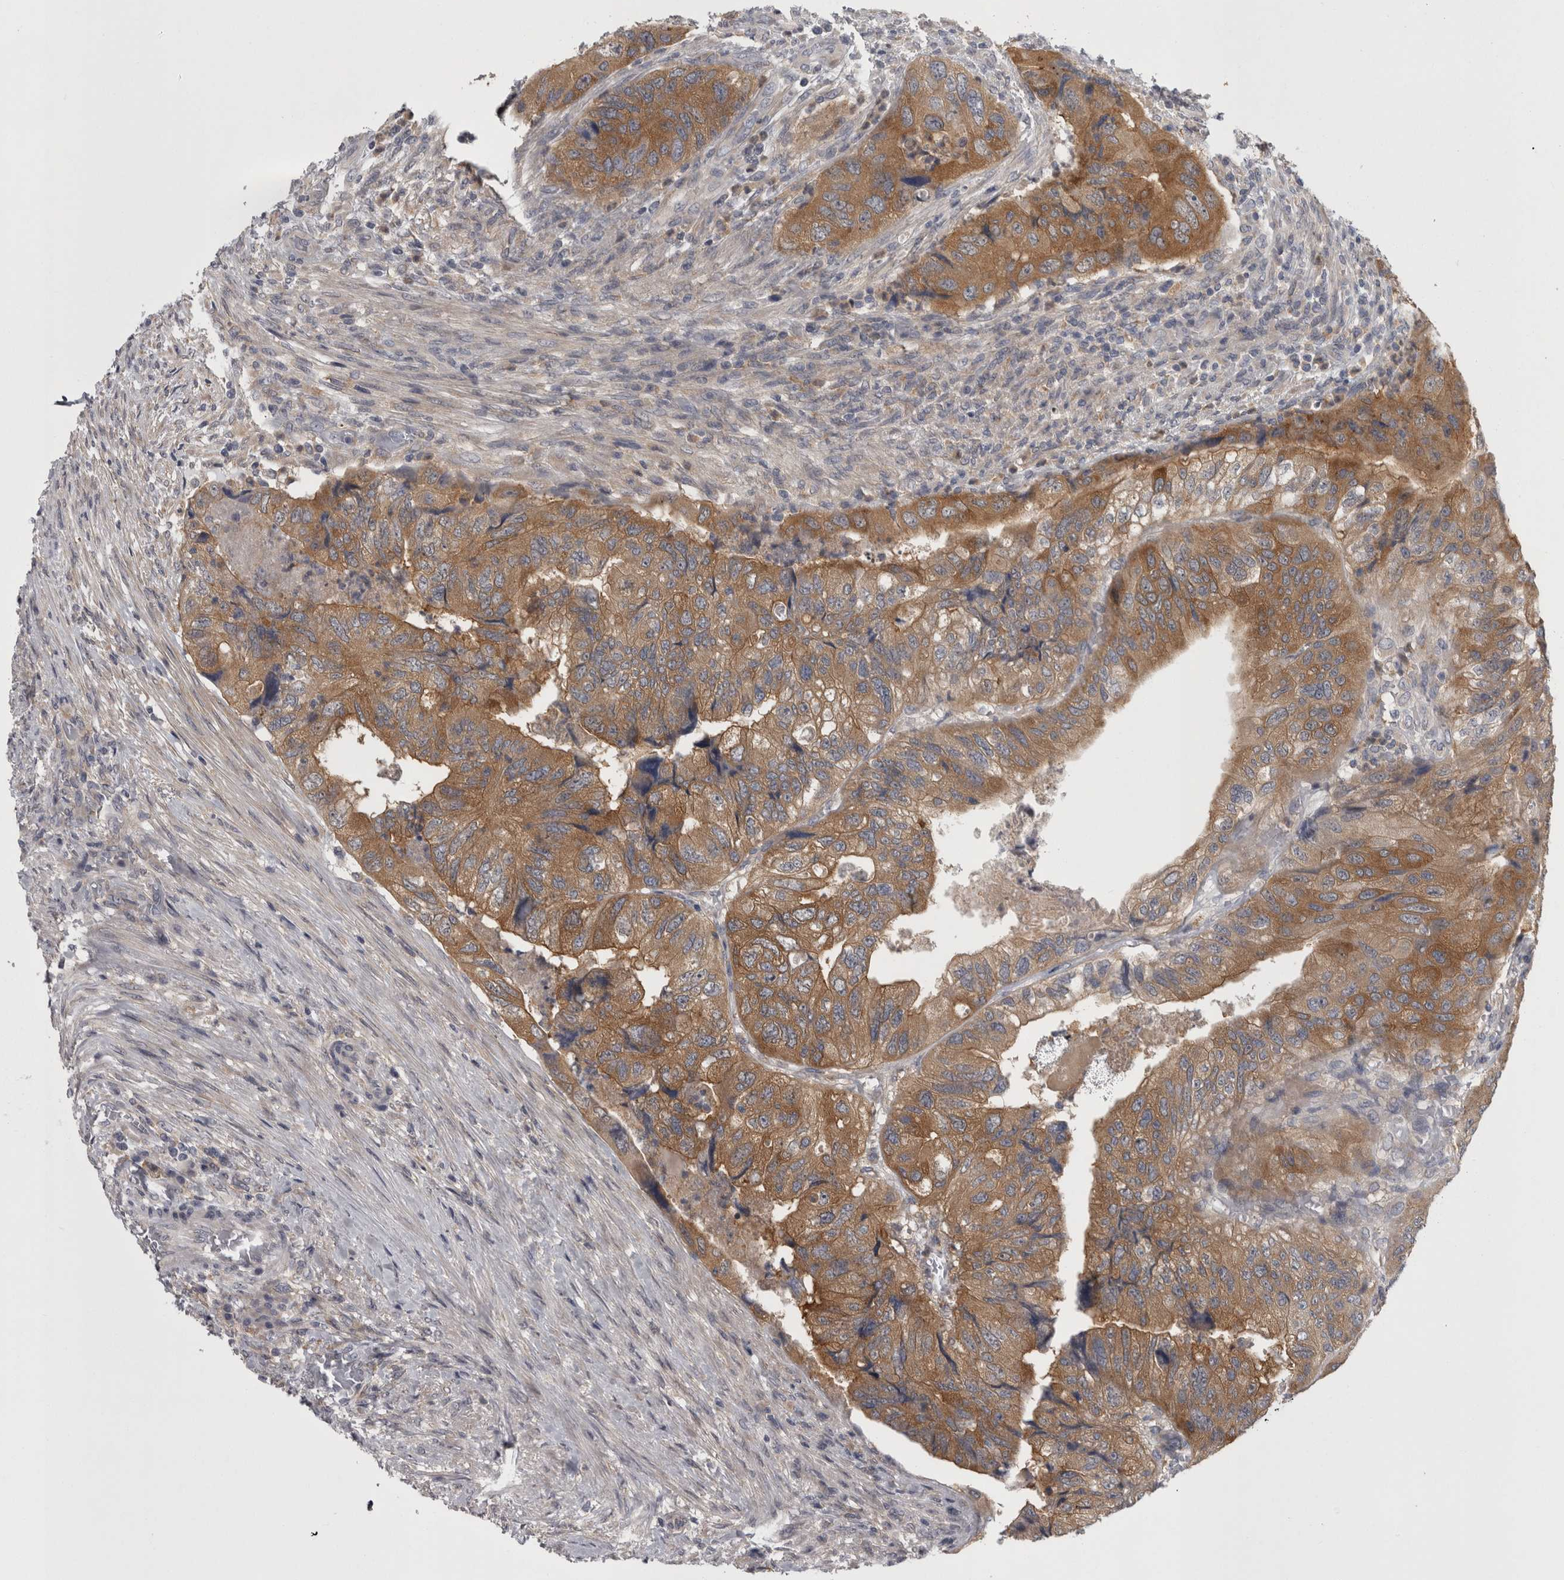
{"staining": {"intensity": "moderate", "quantity": ">75%", "location": "cytoplasmic/membranous"}, "tissue": "colorectal cancer", "cell_type": "Tumor cells", "image_type": "cancer", "snomed": [{"axis": "morphology", "description": "Adenocarcinoma, NOS"}, {"axis": "topography", "description": "Rectum"}], "caption": "This image reveals immunohistochemistry staining of colorectal cancer (adenocarcinoma), with medium moderate cytoplasmic/membranous expression in approximately >75% of tumor cells.", "gene": "PRKCI", "patient": {"sex": "male", "age": 63}}